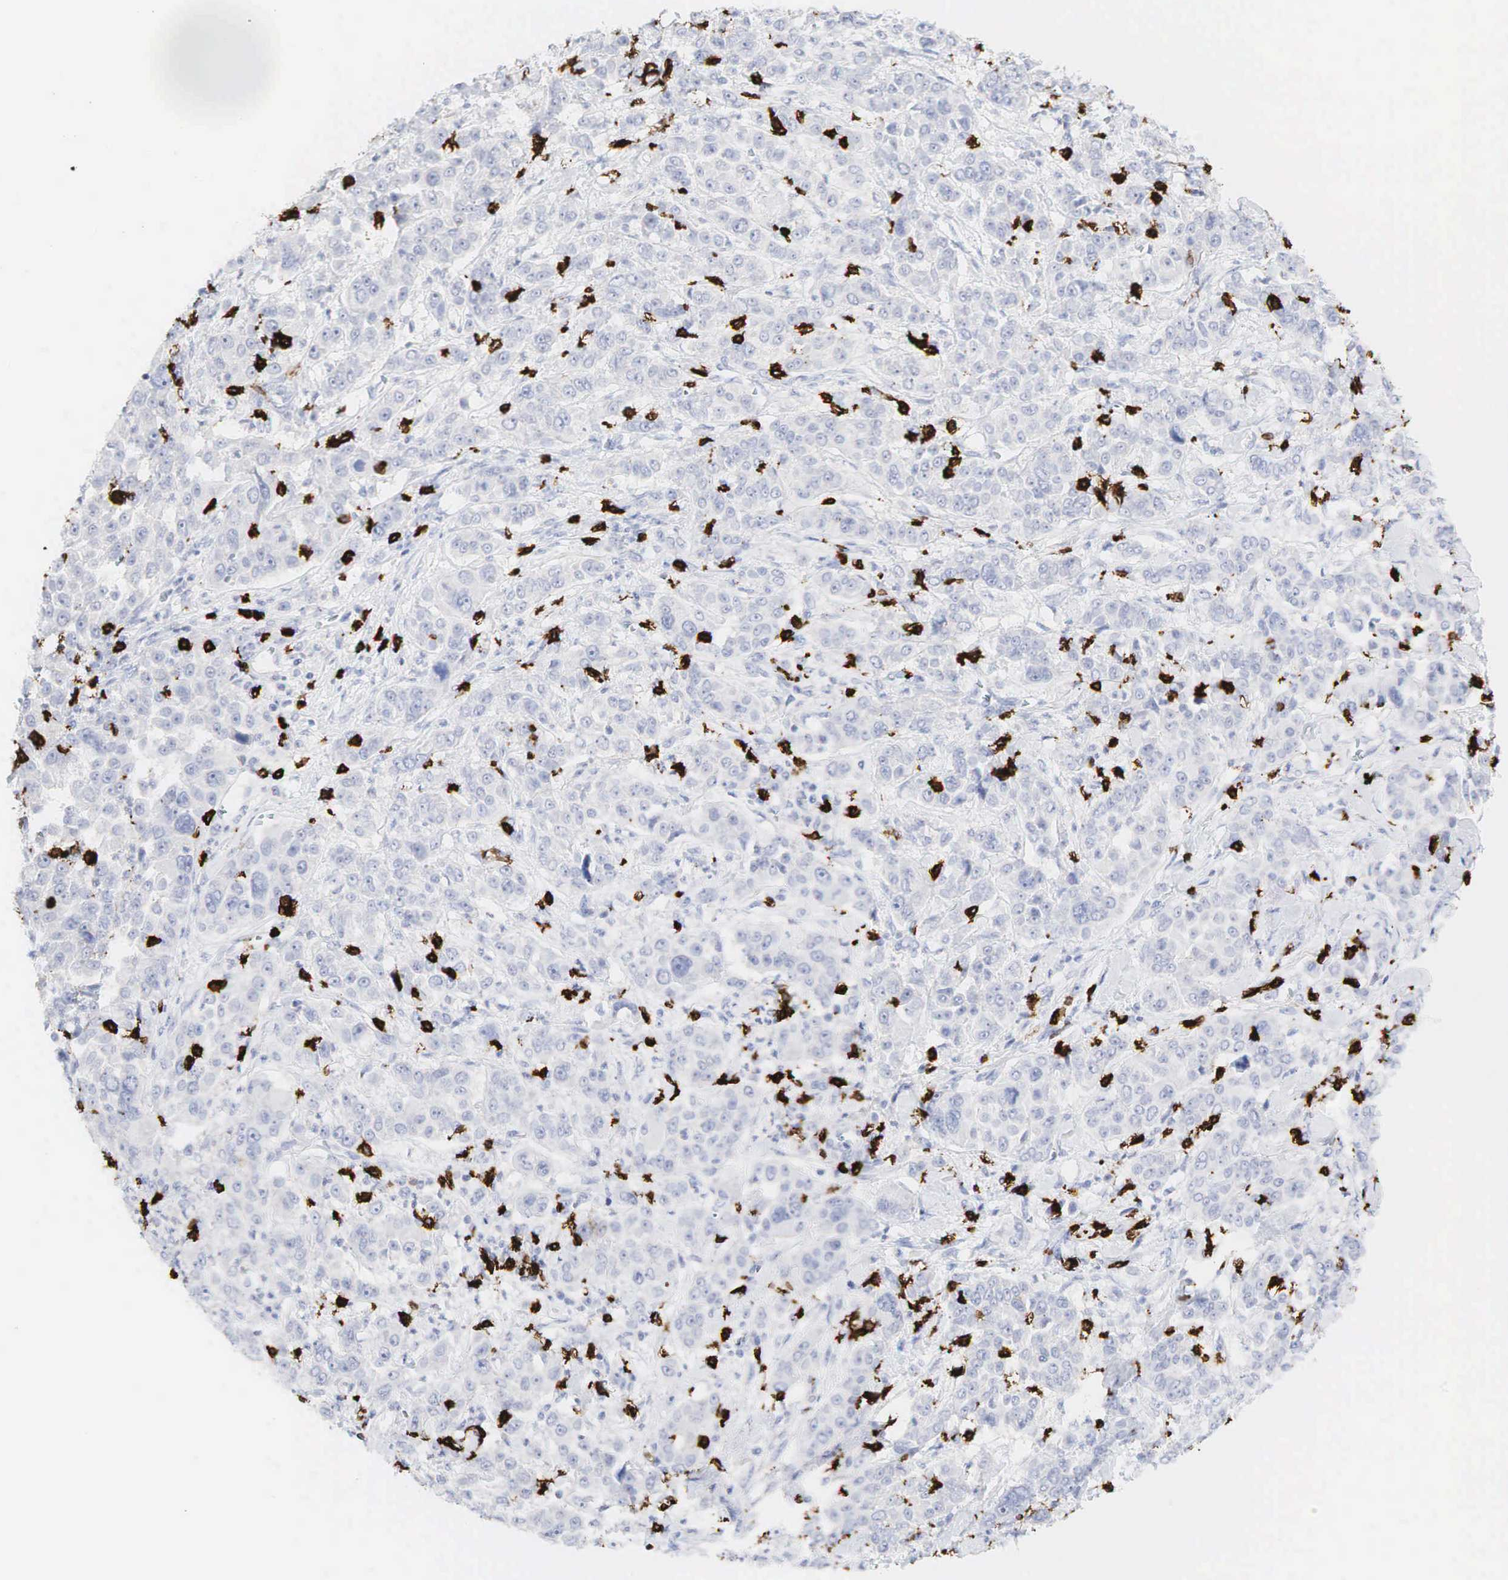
{"staining": {"intensity": "negative", "quantity": "none", "location": "none"}, "tissue": "pancreatic cancer", "cell_type": "Tumor cells", "image_type": "cancer", "snomed": [{"axis": "morphology", "description": "Adenocarcinoma, NOS"}, {"axis": "topography", "description": "Pancreas"}], "caption": "Tumor cells are negative for brown protein staining in adenocarcinoma (pancreatic). Nuclei are stained in blue.", "gene": "CD8A", "patient": {"sex": "female", "age": 52}}